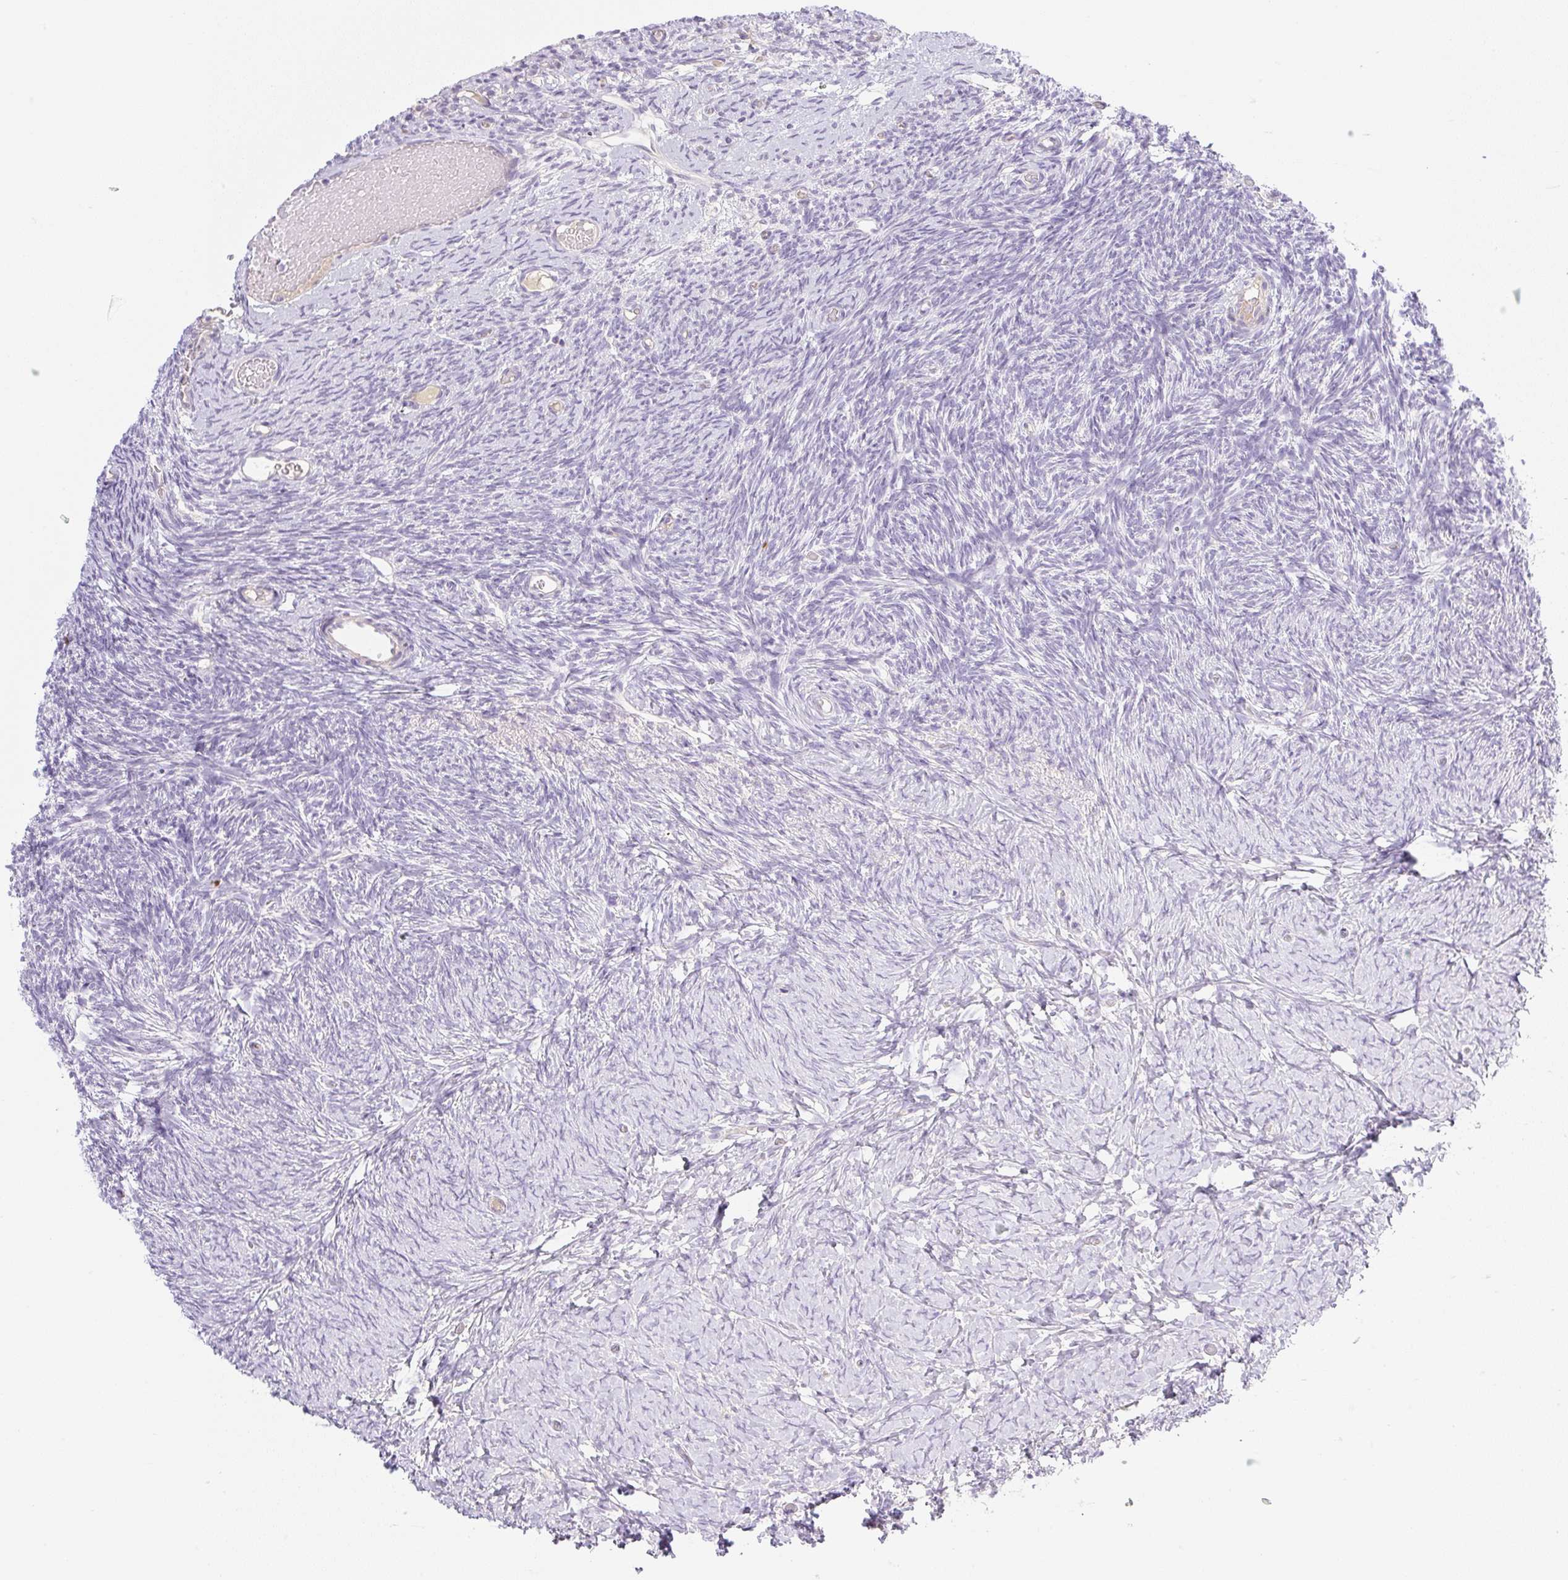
{"staining": {"intensity": "negative", "quantity": "none", "location": "none"}, "tissue": "ovary", "cell_type": "Follicle cells", "image_type": "normal", "snomed": [{"axis": "morphology", "description": "Normal tissue, NOS"}, {"axis": "topography", "description": "Ovary"}], "caption": "High magnification brightfield microscopy of normal ovary stained with DAB (3,3'-diaminobenzidine) (brown) and counterstained with hematoxylin (blue): follicle cells show no significant staining. (IHC, brightfield microscopy, high magnification).", "gene": "MIA2", "patient": {"sex": "female", "age": 39}}